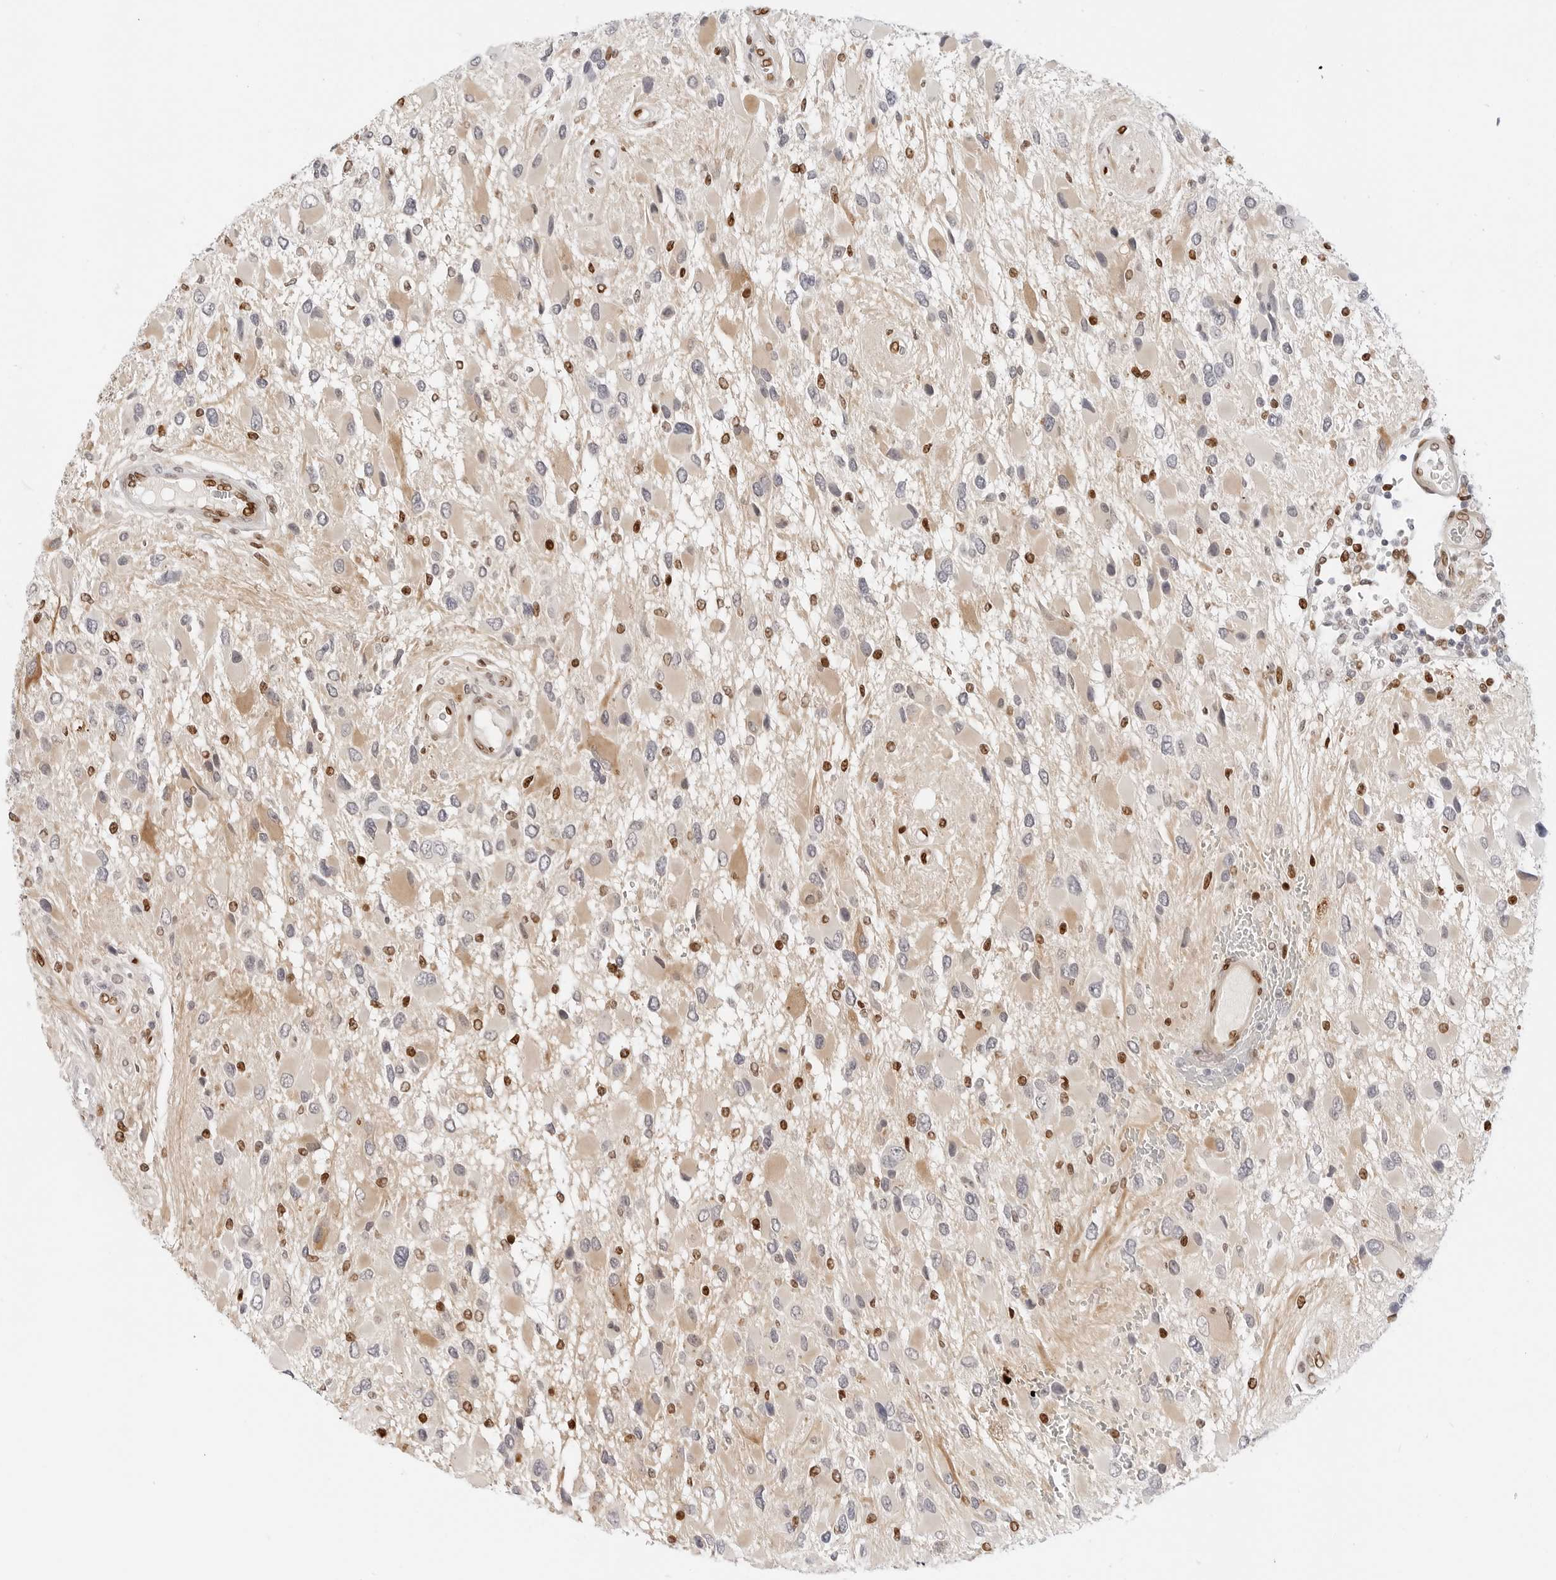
{"staining": {"intensity": "weak", "quantity": "<25%", "location": "cytoplasmic/membranous"}, "tissue": "glioma", "cell_type": "Tumor cells", "image_type": "cancer", "snomed": [{"axis": "morphology", "description": "Glioma, malignant, High grade"}, {"axis": "topography", "description": "Brain"}], "caption": "Immunohistochemistry image of high-grade glioma (malignant) stained for a protein (brown), which exhibits no positivity in tumor cells. (DAB IHC visualized using brightfield microscopy, high magnification).", "gene": "SPIDR", "patient": {"sex": "male", "age": 53}}